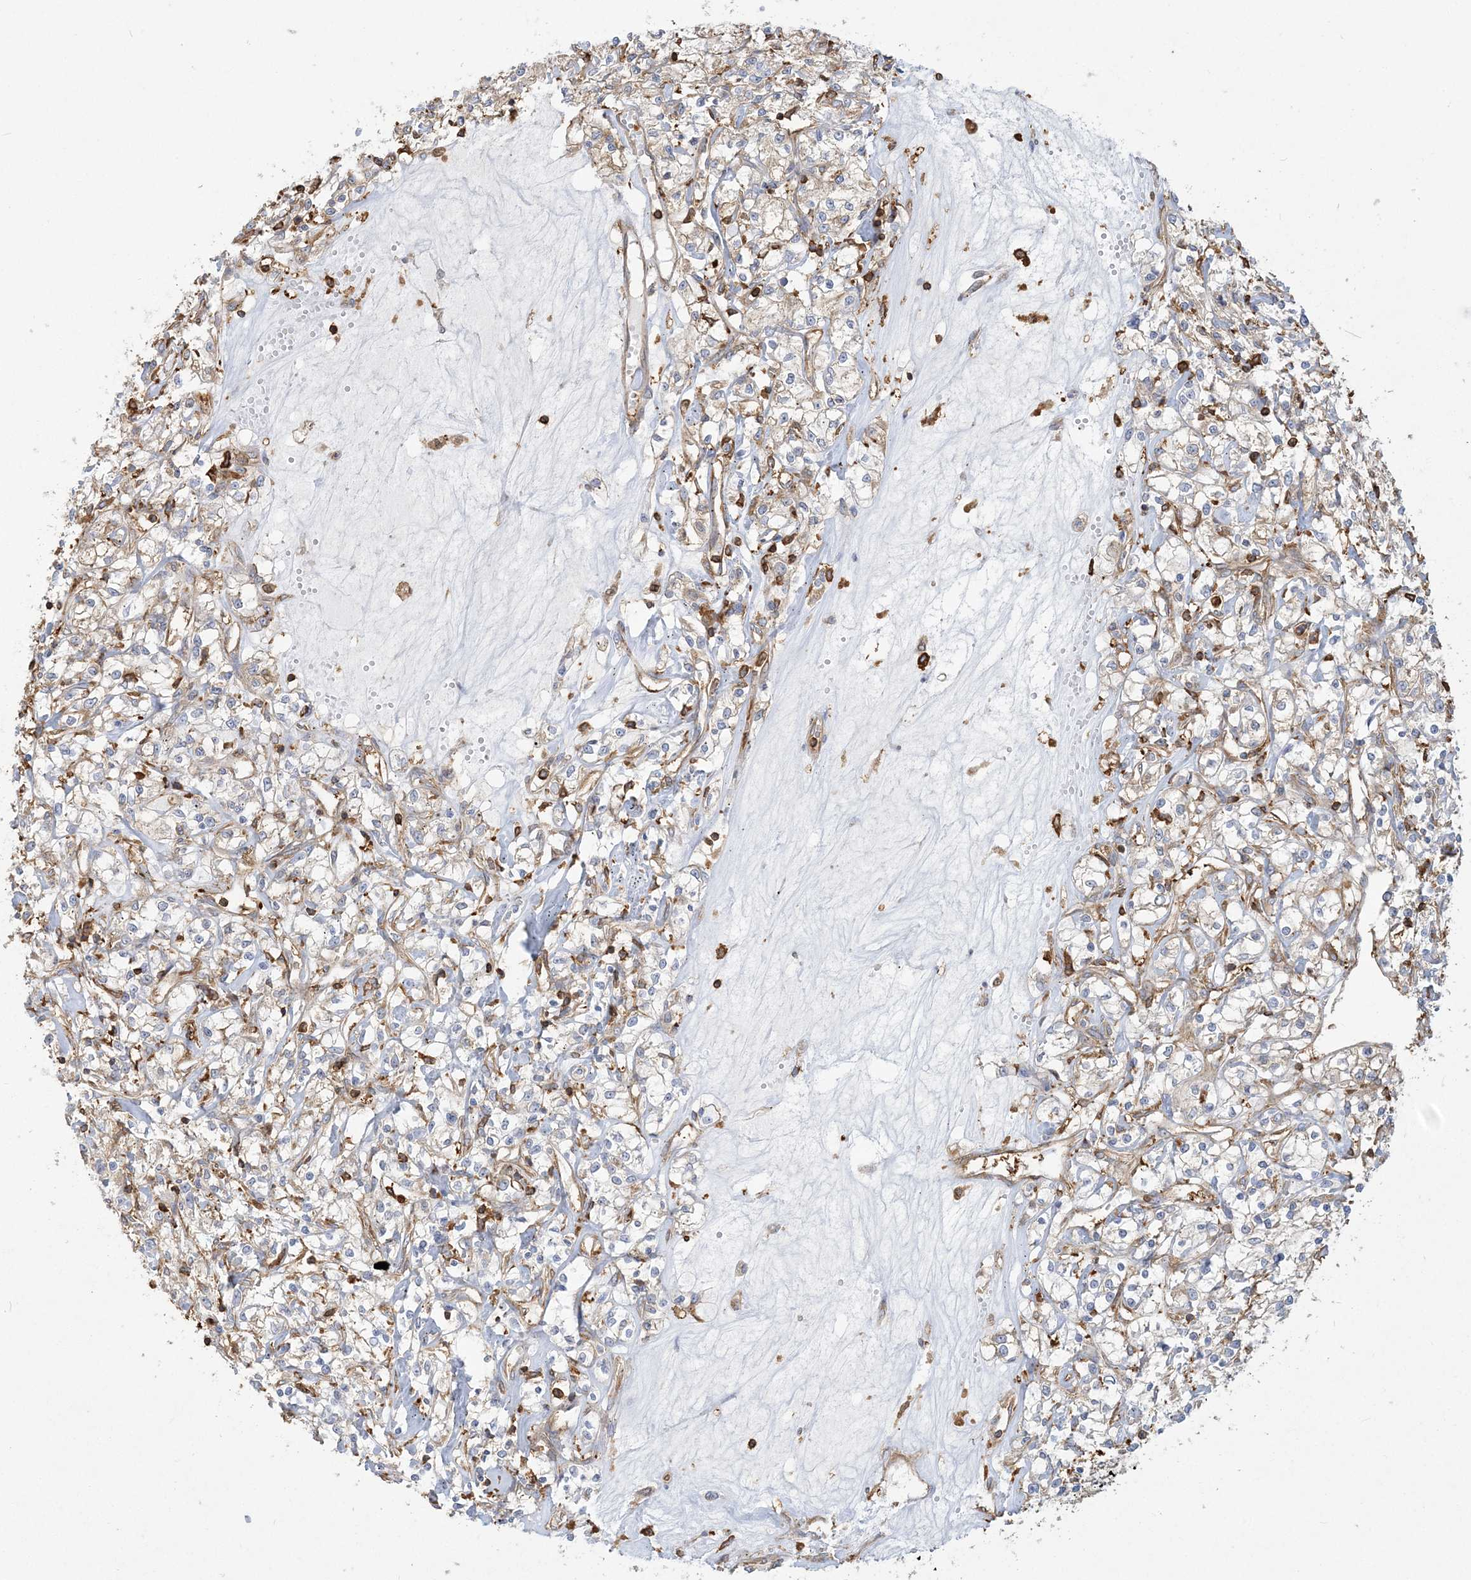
{"staining": {"intensity": "weak", "quantity": "<25%", "location": "cytoplasmic/membranous"}, "tissue": "renal cancer", "cell_type": "Tumor cells", "image_type": "cancer", "snomed": [{"axis": "morphology", "description": "Adenocarcinoma, NOS"}, {"axis": "topography", "description": "Kidney"}], "caption": "Immunohistochemistry of human renal cancer reveals no staining in tumor cells.", "gene": "ANKS1A", "patient": {"sex": "female", "age": 59}}